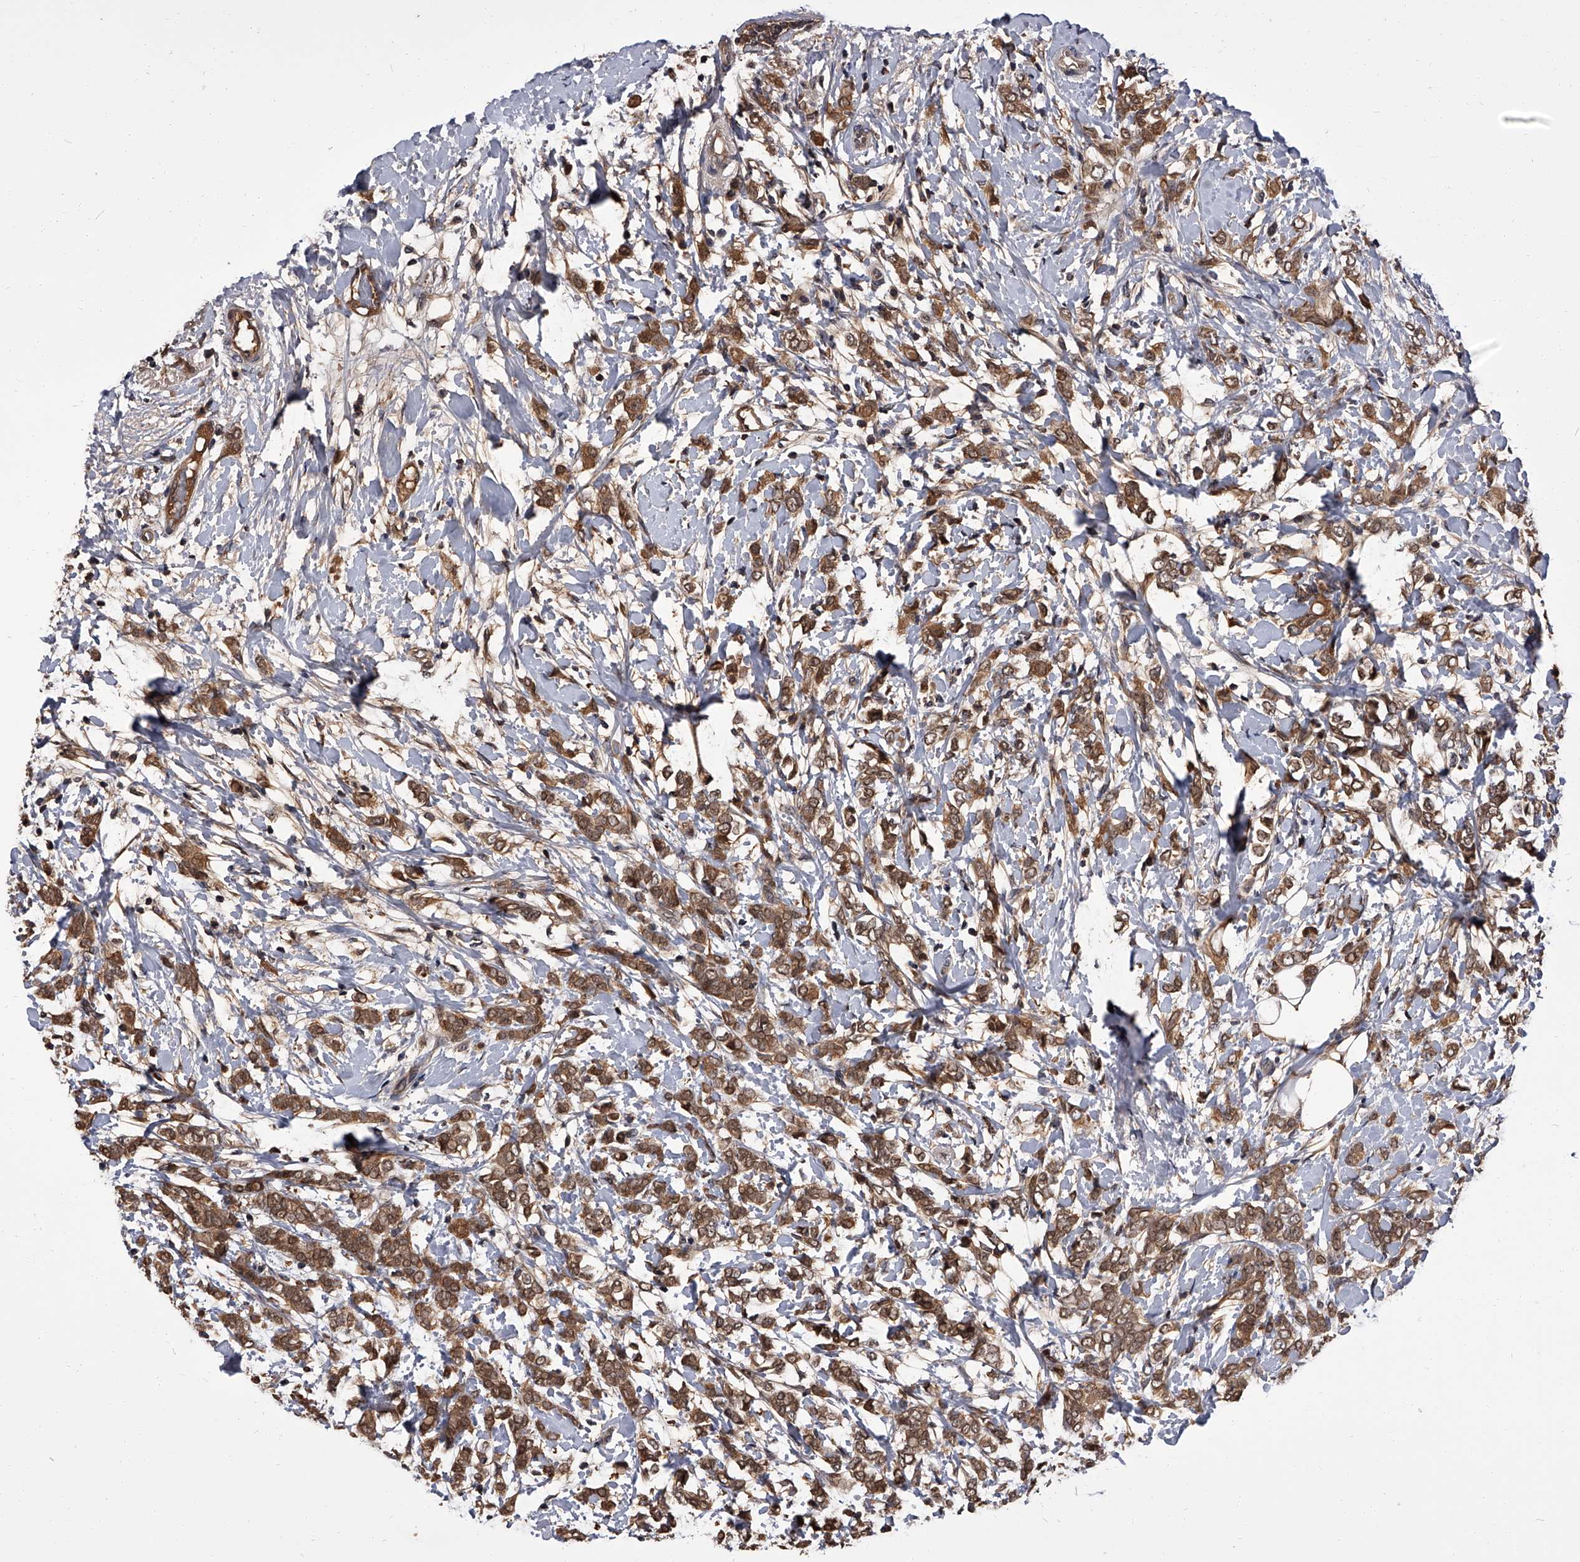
{"staining": {"intensity": "moderate", "quantity": ">75%", "location": "cytoplasmic/membranous,nuclear"}, "tissue": "breast cancer", "cell_type": "Tumor cells", "image_type": "cancer", "snomed": [{"axis": "morphology", "description": "Normal tissue, NOS"}, {"axis": "morphology", "description": "Lobular carcinoma"}, {"axis": "topography", "description": "Breast"}], "caption": "Immunohistochemistry (DAB) staining of breast lobular carcinoma exhibits moderate cytoplasmic/membranous and nuclear protein staining in approximately >75% of tumor cells. (Brightfield microscopy of DAB IHC at high magnification).", "gene": "SLC18B1", "patient": {"sex": "female", "age": 47}}